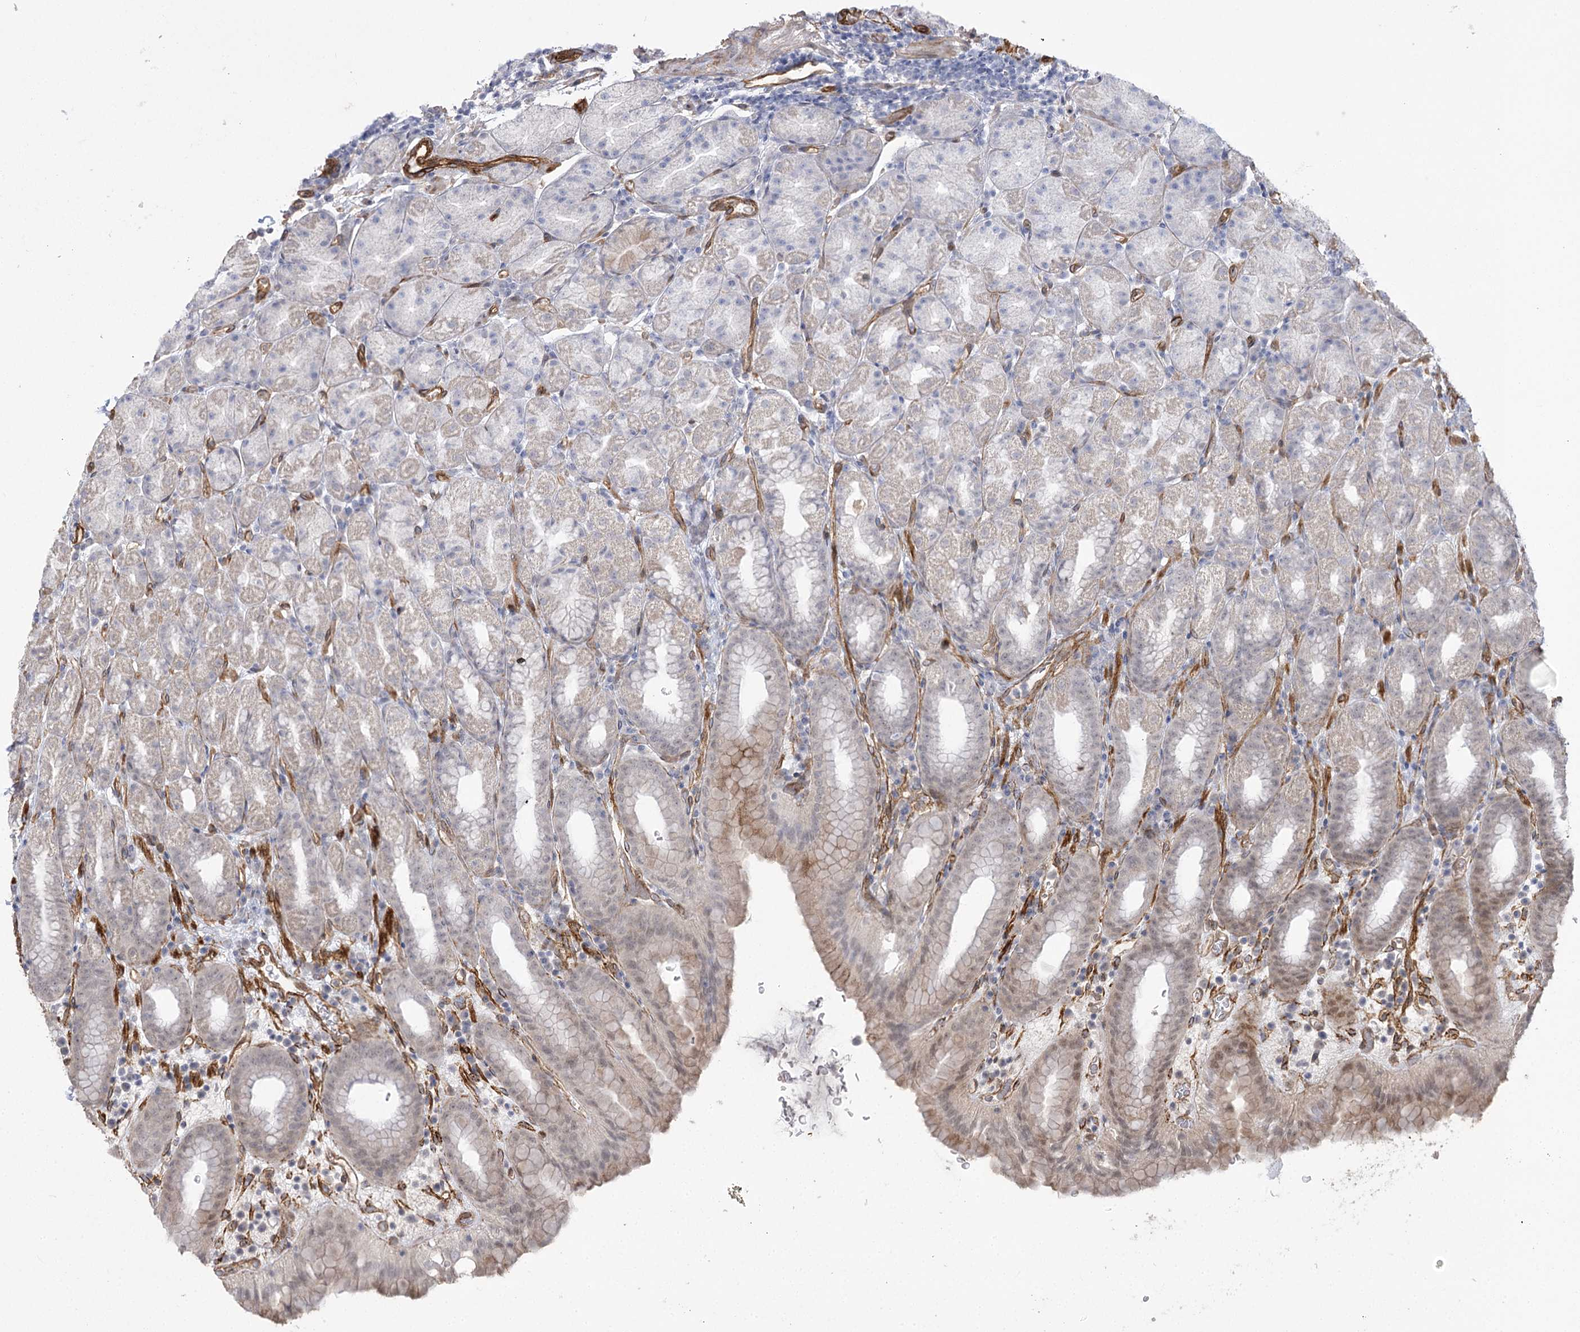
{"staining": {"intensity": "weak", "quantity": "25%-75%", "location": "cytoplasmic/membranous,nuclear"}, "tissue": "stomach", "cell_type": "Glandular cells", "image_type": "normal", "snomed": [{"axis": "morphology", "description": "Normal tissue, NOS"}, {"axis": "topography", "description": "Stomach, upper"}], "caption": "The micrograph shows staining of benign stomach, revealing weak cytoplasmic/membranous,nuclear protein positivity (brown color) within glandular cells.", "gene": "AMTN", "patient": {"sex": "male", "age": 68}}